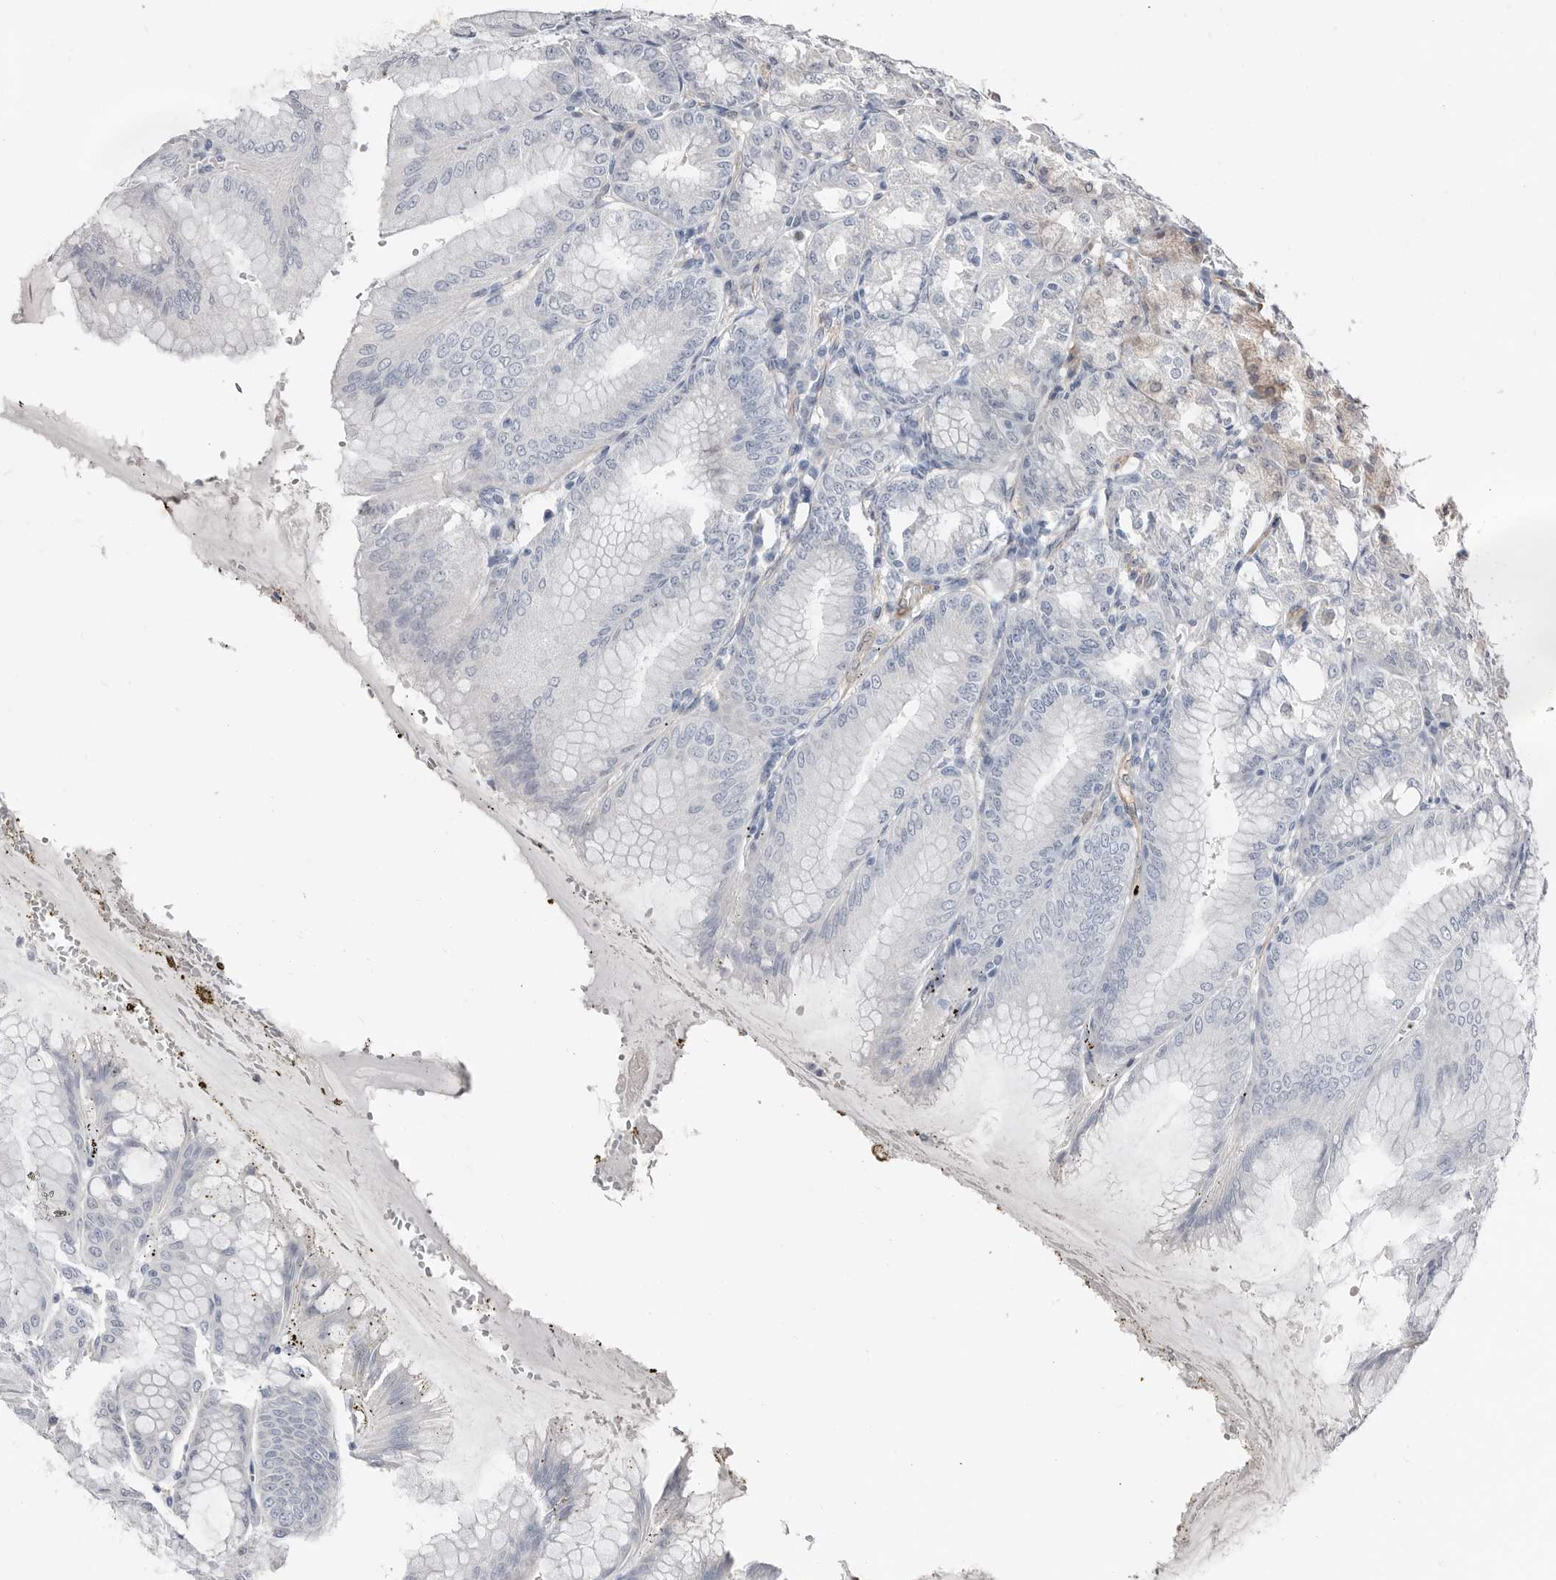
{"staining": {"intensity": "weak", "quantity": "<25%", "location": "cytoplasmic/membranous,nuclear"}, "tissue": "stomach", "cell_type": "Glandular cells", "image_type": "normal", "snomed": [{"axis": "morphology", "description": "Normal tissue, NOS"}, {"axis": "topography", "description": "Stomach, lower"}], "caption": "Protein analysis of normal stomach shows no significant expression in glandular cells.", "gene": "ASRGL1", "patient": {"sex": "male", "age": 71}}